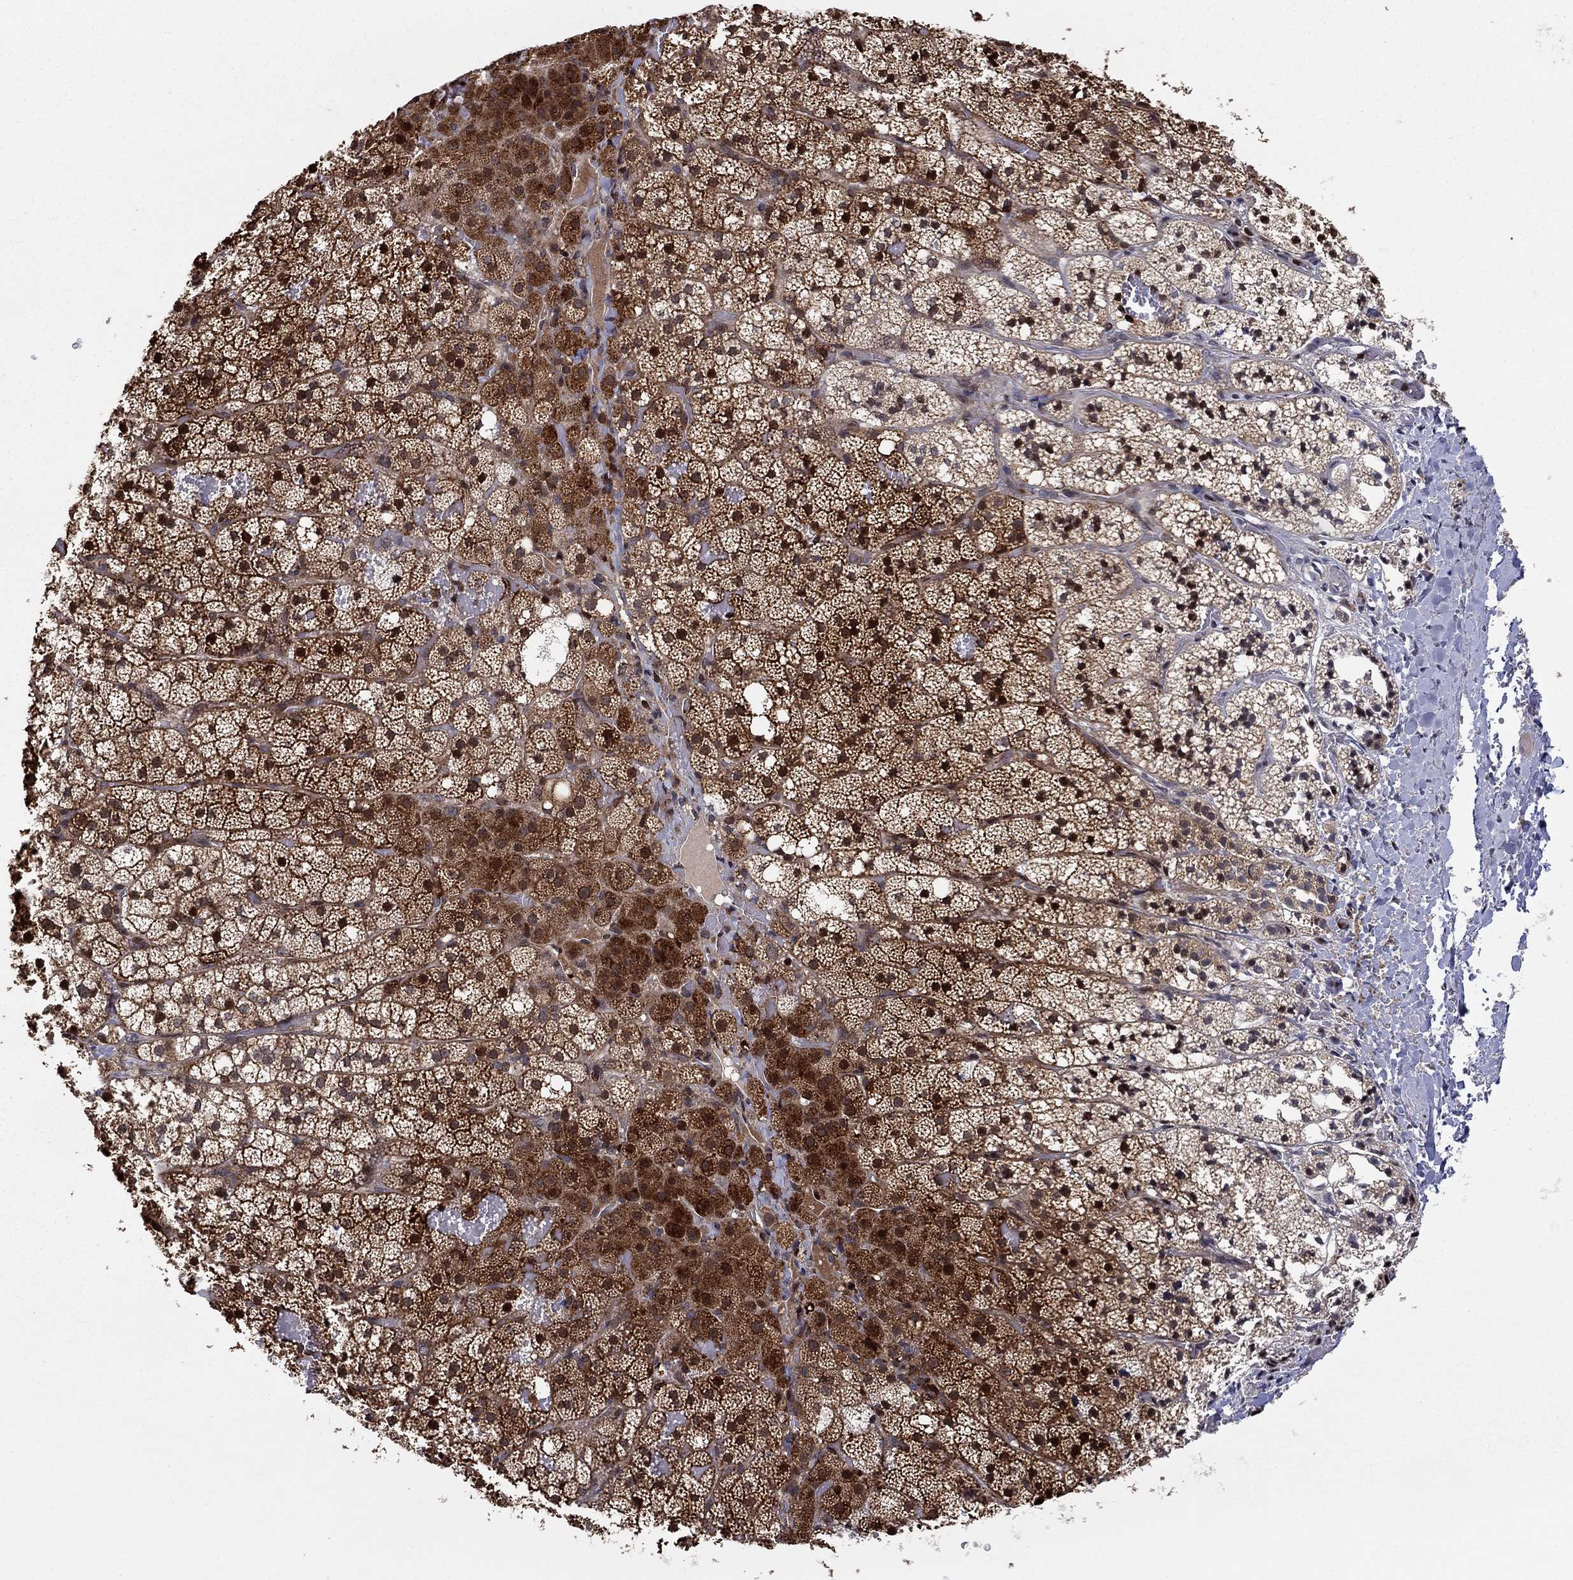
{"staining": {"intensity": "strong", "quantity": "25%-75%", "location": "cytoplasmic/membranous,nuclear"}, "tissue": "adrenal gland", "cell_type": "Glandular cells", "image_type": "normal", "snomed": [{"axis": "morphology", "description": "Normal tissue, NOS"}, {"axis": "topography", "description": "Adrenal gland"}], "caption": "An immunohistochemistry histopathology image of benign tissue is shown. Protein staining in brown labels strong cytoplasmic/membranous,nuclear positivity in adrenal gland within glandular cells. The protein of interest is shown in brown color, while the nuclei are stained blue.", "gene": "LPCAT4", "patient": {"sex": "male", "age": 53}}